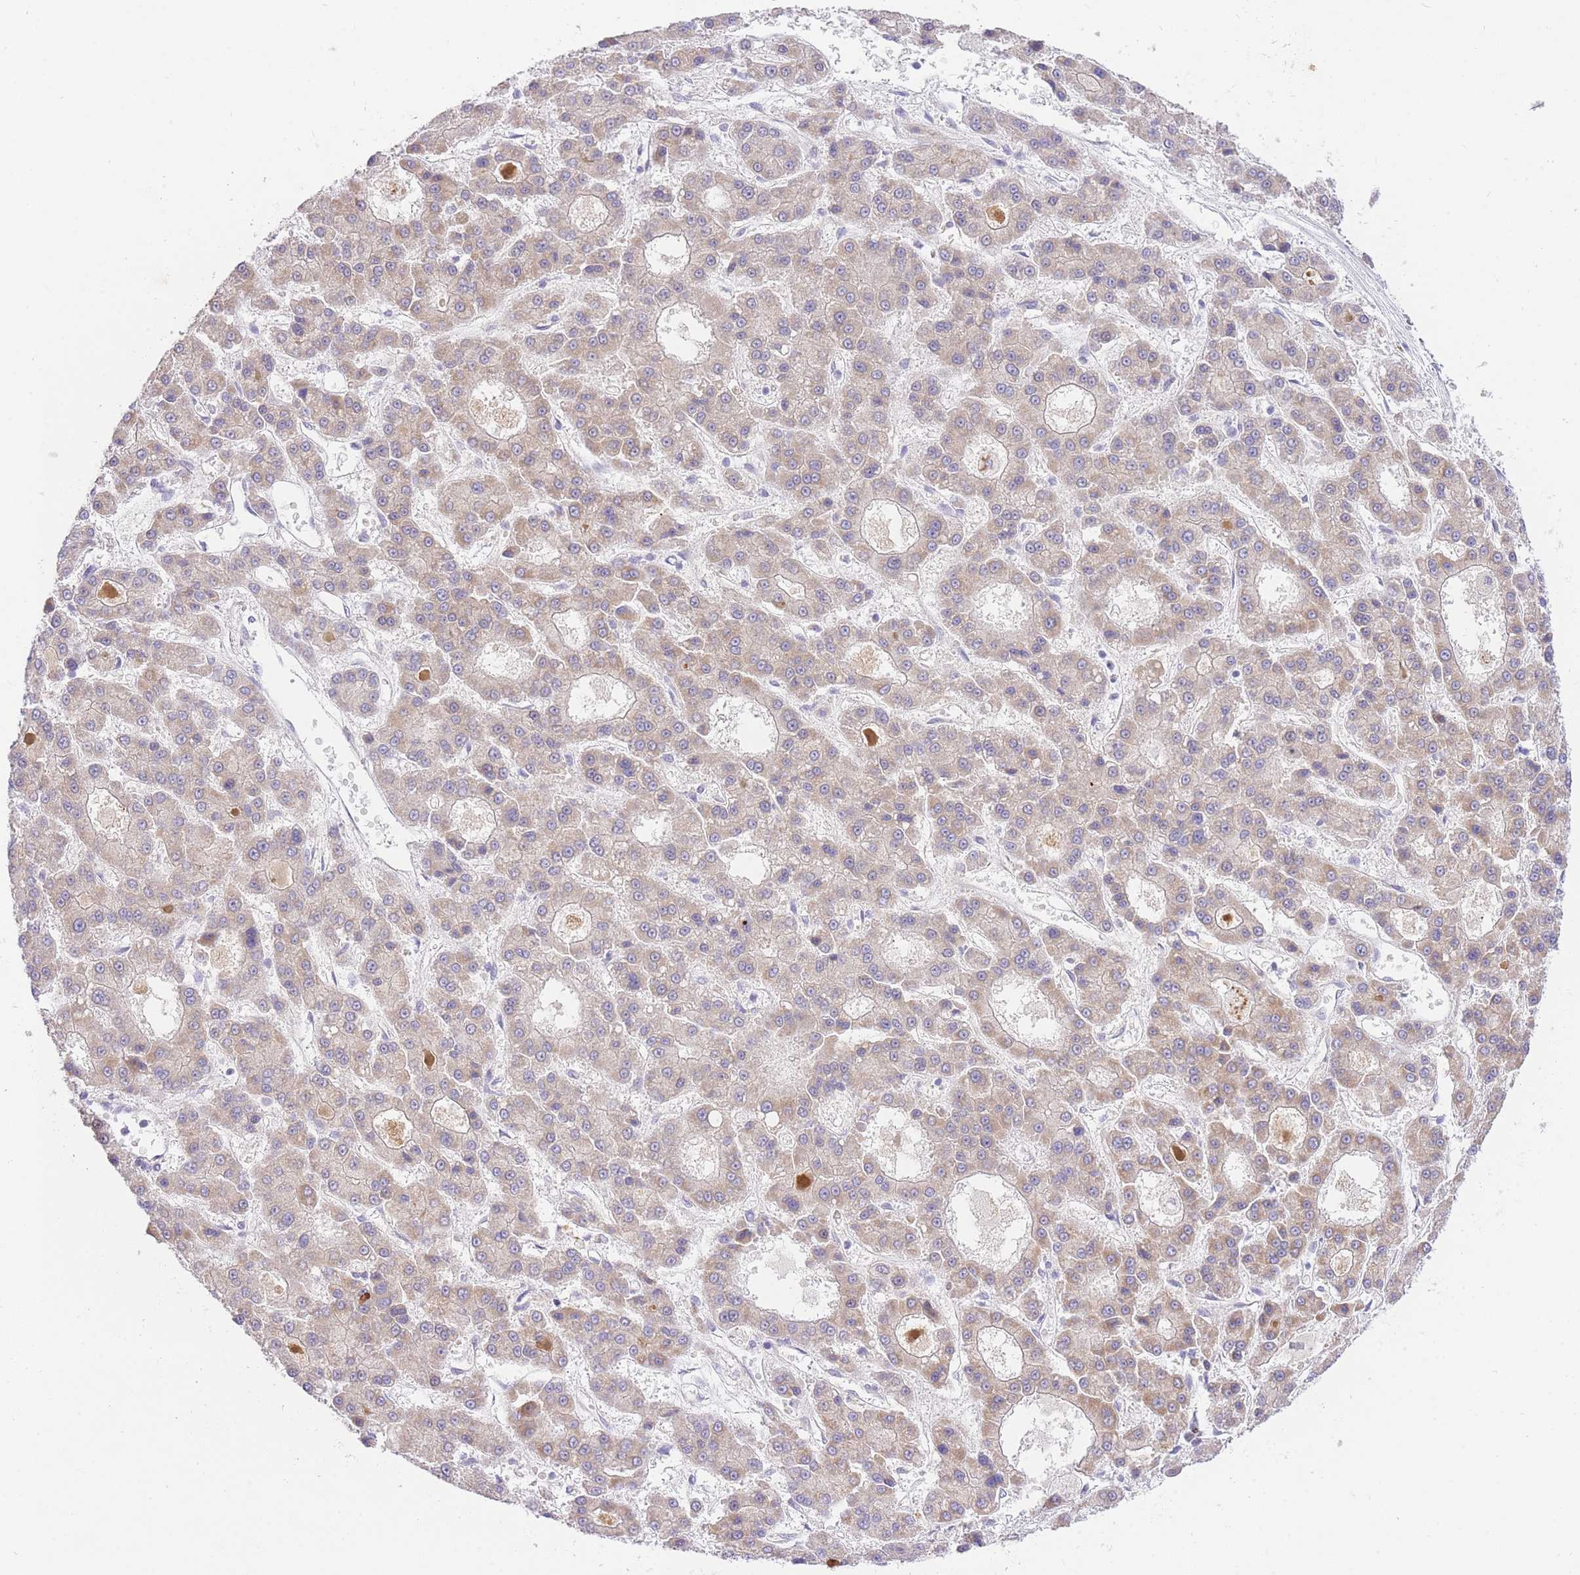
{"staining": {"intensity": "weak", "quantity": "25%-75%", "location": "cytoplasmic/membranous"}, "tissue": "liver cancer", "cell_type": "Tumor cells", "image_type": "cancer", "snomed": [{"axis": "morphology", "description": "Carcinoma, Hepatocellular, NOS"}, {"axis": "topography", "description": "Liver"}], "caption": "Brown immunohistochemical staining in liver cancer shows weak cytoplasmic/membranous staining in about 25%-75% of tumor cells. The staining was performed using DAB, with brown indicating positive protein expression. Nuclei are stained blue with hematoxylin.", "gene": "UBXN7", "patient": {"sex": "male", "age": 70}}